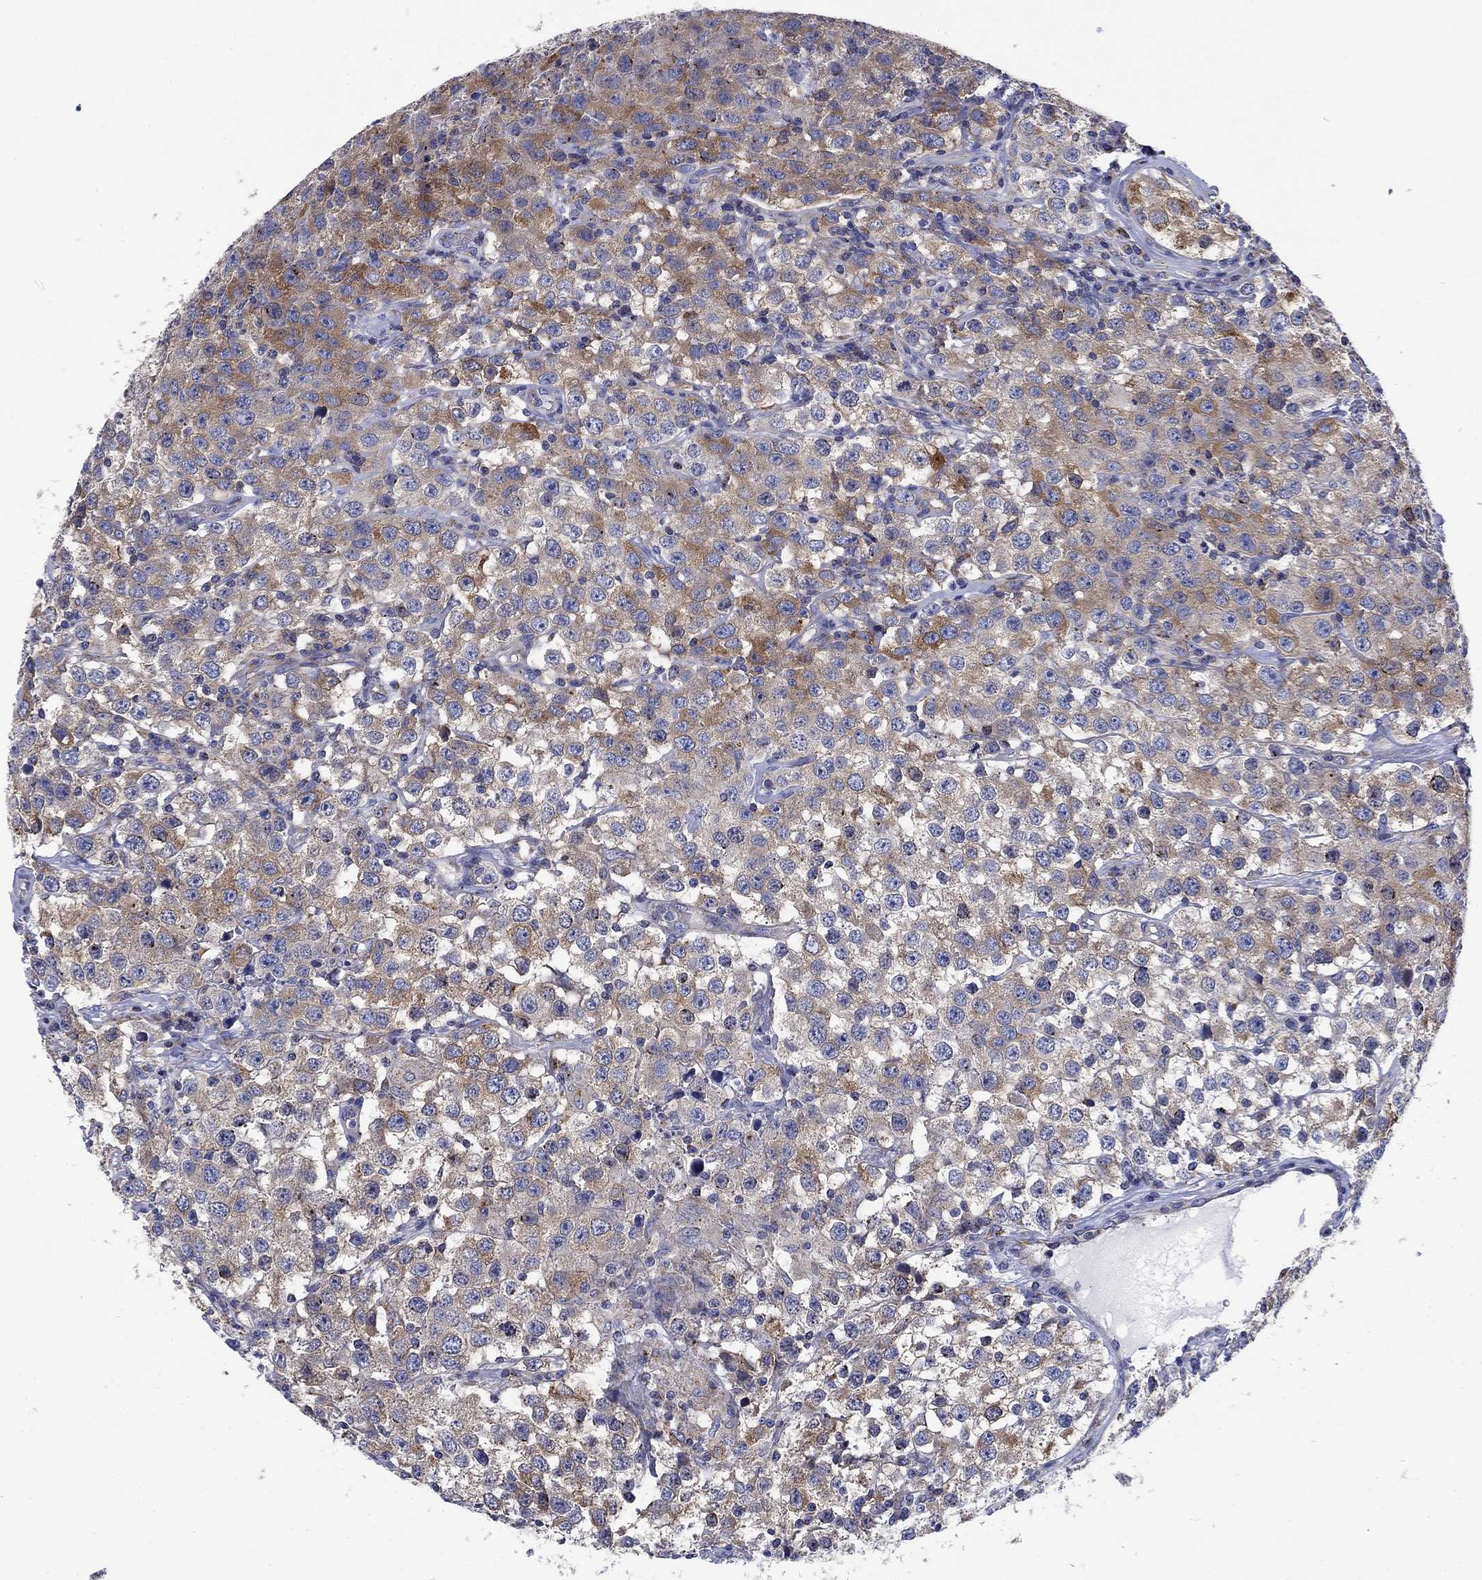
{"staining": {"intensity": "strong", "quantity": "<25%", "location": "cytoplasmic/membranous"}, "tissue": "testis cancer", "cell_type": "Tumor cells", "image_type": "cancer", "snomed": [{"axis": "morphology", "description": "Seminoma, NOS"}, {"axis": "topography", "description": "Testis"}], "caption": "Immunohistochemistry (IHC) micrograph of human testis cancer stained for a protein (brown), which exhibits medium levels of strong cytoplasmic/membranous staining in approximately <25% of tumor cells.", "gene": "NACAD", "patient": {"sex": "male", "age": 52}}